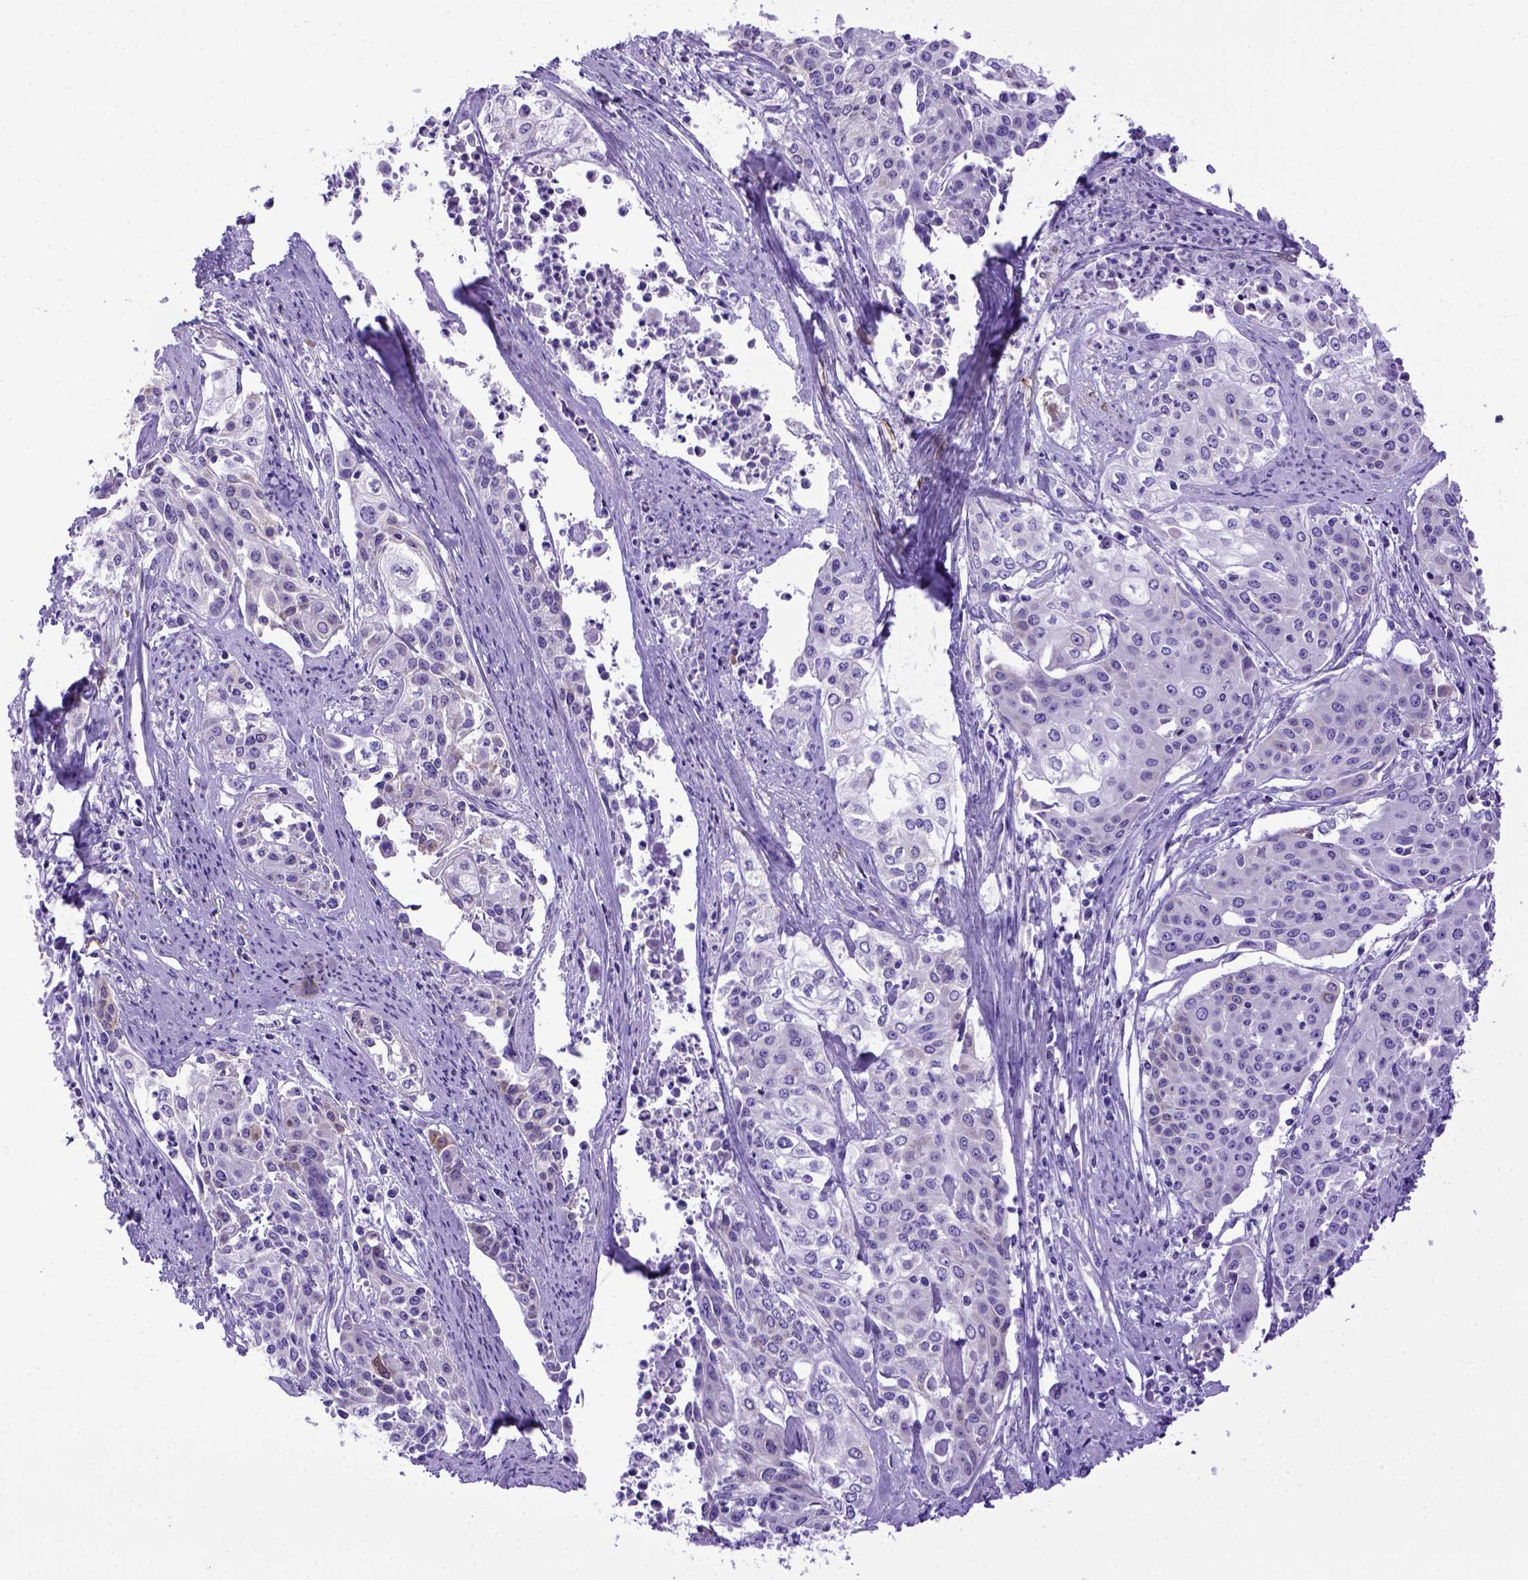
{"staining": {"intensity": "negative", "quantity": "none", "location": "none"}, "tissue": "cervical cancer", "cell_type": "Tumor cells", "image_type": "cancer", "snomed": [{"axis": "morphology", "description": "Squamous cell carcinoma, NOS"}, {"axis": "topography", "description": "Cervix"}], "caption": "A photomicrograph of squamous cell carcinoma (cervical) stained for a protein displays no brown staining in tumor cells.", "gene": "PTGES", "patient": {"sex": "female", "age": 39}}